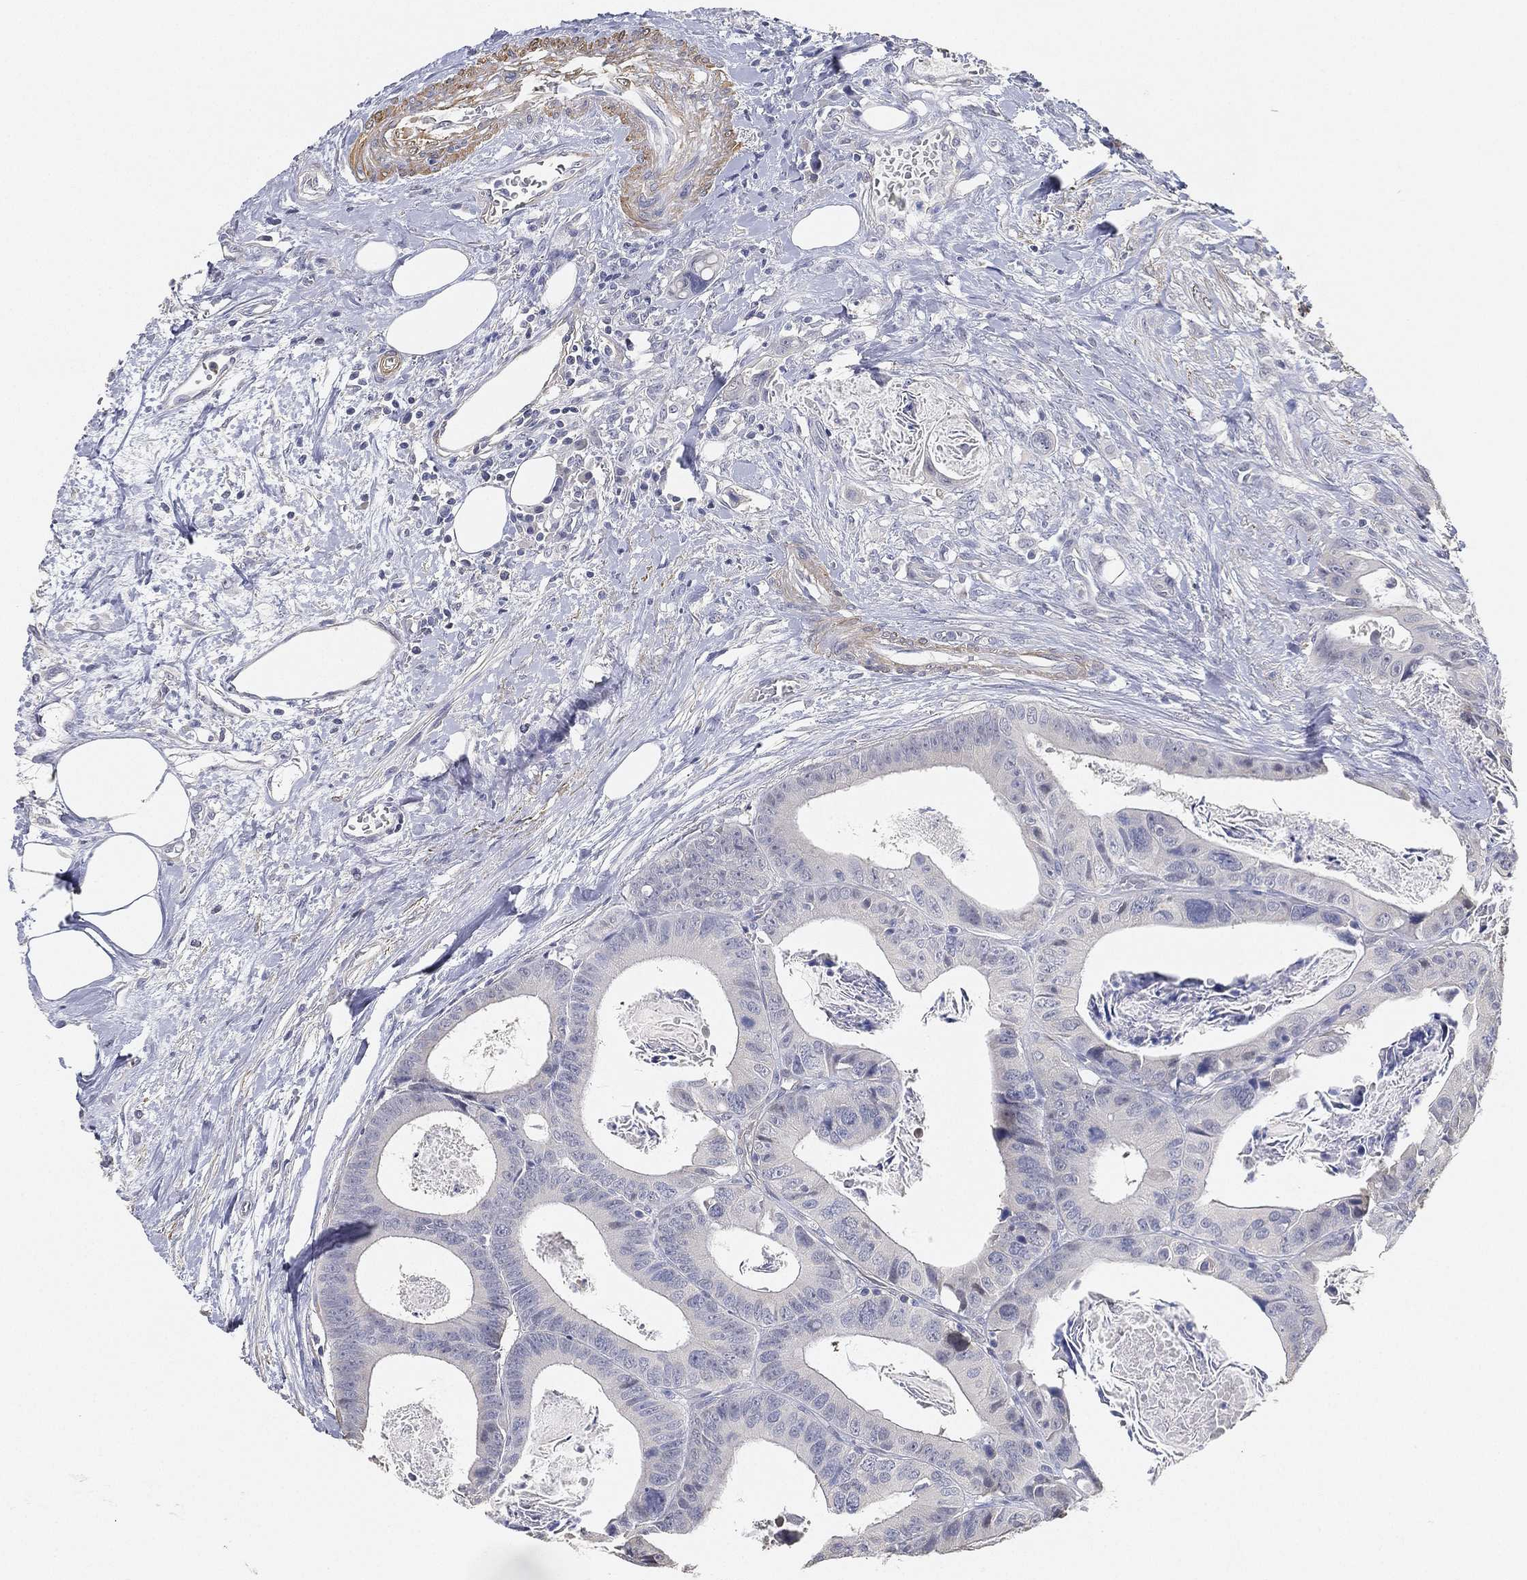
{"staining": {"intensity": "negative", "quantity": "none", "location": "none"}, "tissue": "colorectal cancer", "cell_type": "Tumor cells", "image_type": "cancer", "snomed": [{"axis": "morphology", "description": "Adenocarcinoma, NOS"}, {"axis": "topography", "description": "Rectum"}], "caption": "Colorectal adenocarcinoma stained for a protein using immunohistochemistry (IHC) demonstrates no positivity tumor cells.", "gene": "GPR61", "patient": {"sex": "male", "age": 64}}